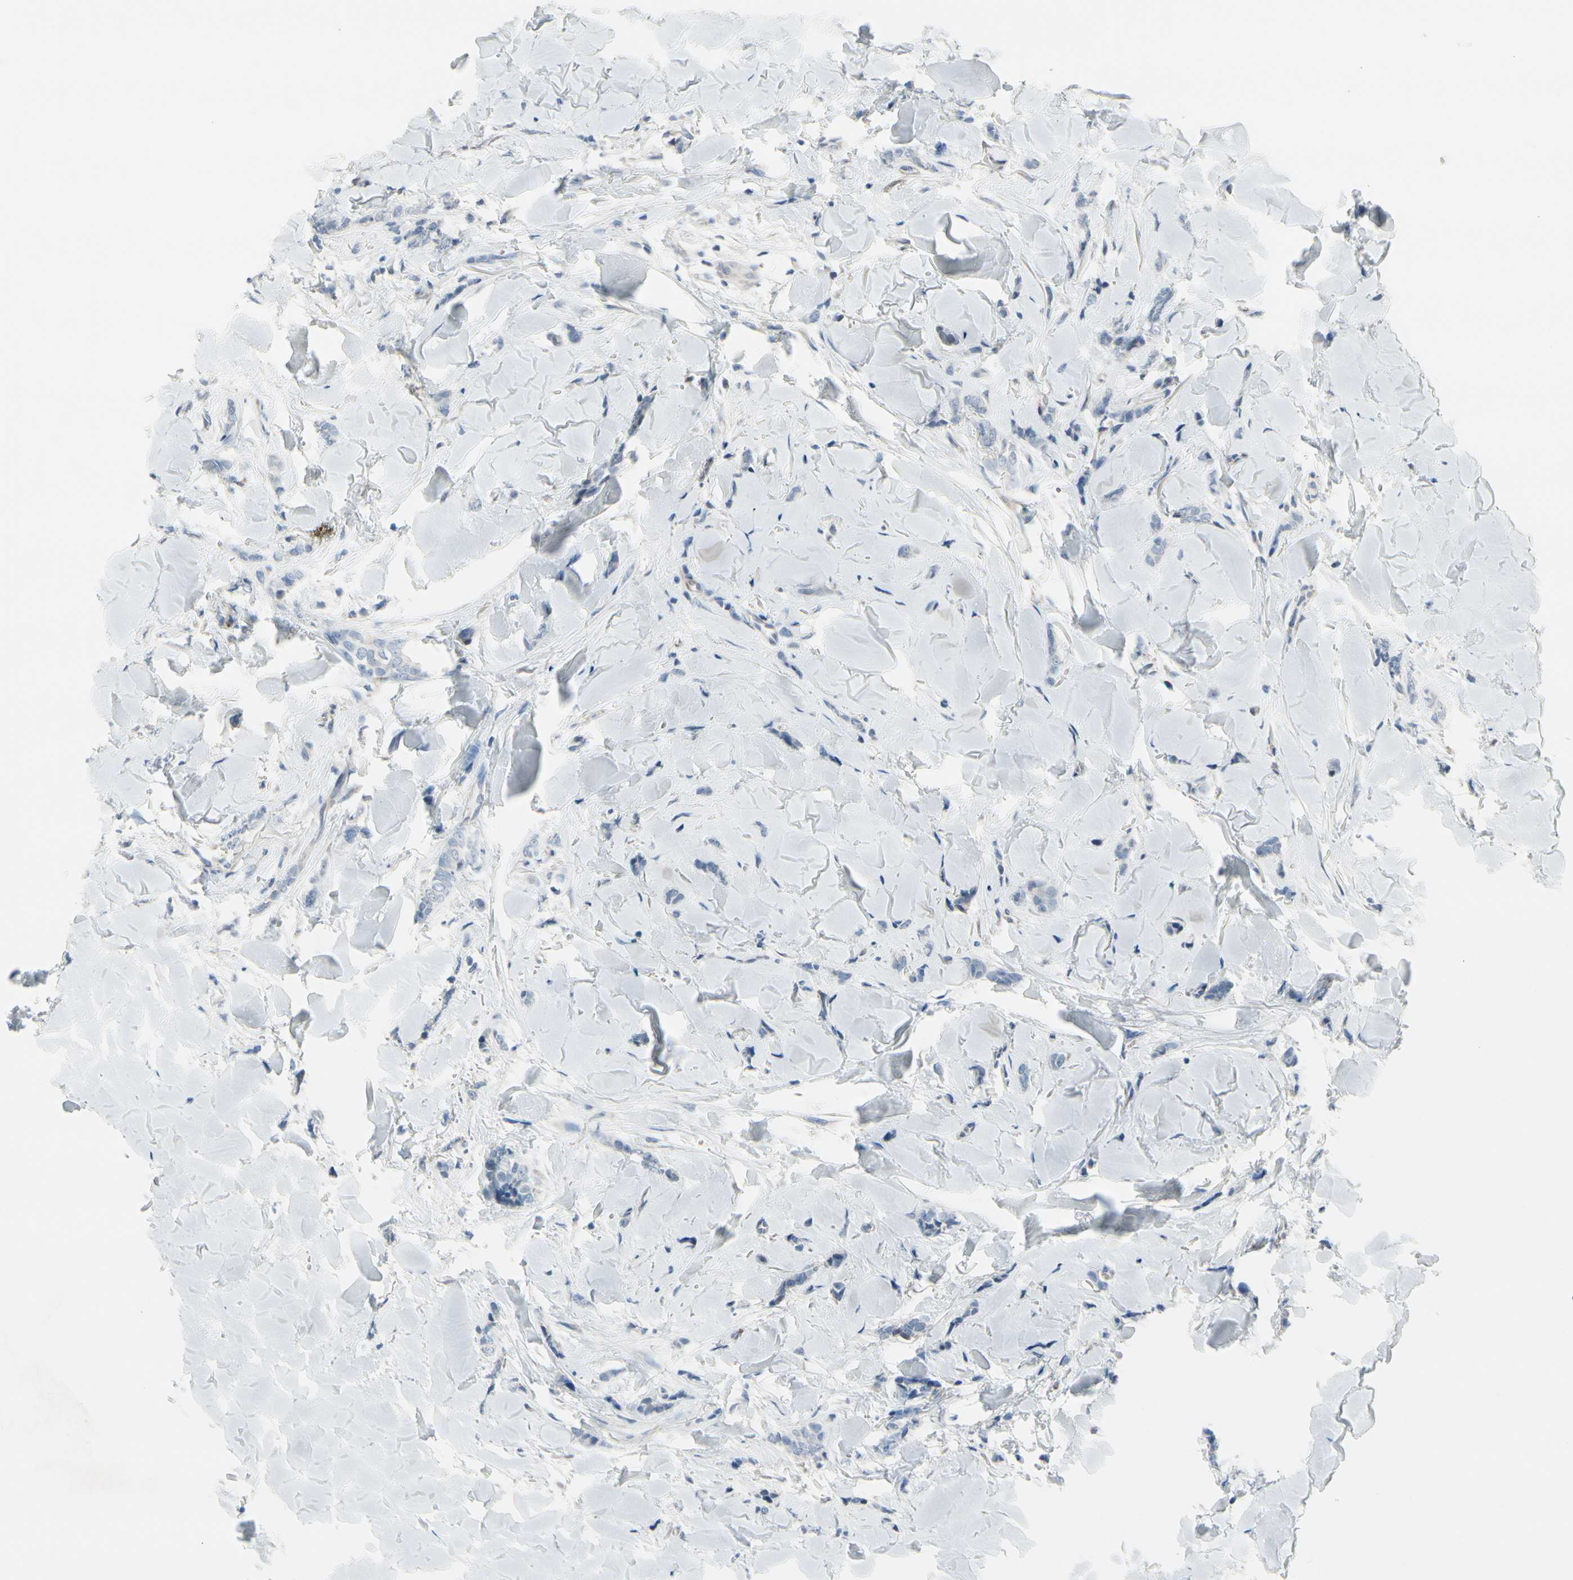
{"staining": {"intensity": "negative", "quantity": "none", "location": "none"}, "tissue": "breast cancer", "cell_type": "Tumor cells", "image_type": "cancer", "snomed": [{"axis": "morphology", "description": "Lobular carcinoma"}, {"axis": "topography", "description": "Skin"}, {"axis": "topography", "description": "Breast"}], "caption": "There is no significant positivity in tumor cells of breast cancer (lobular carcinoma).", "gene": "MAP2", "patient": {"sex": "female", "age": 46}}